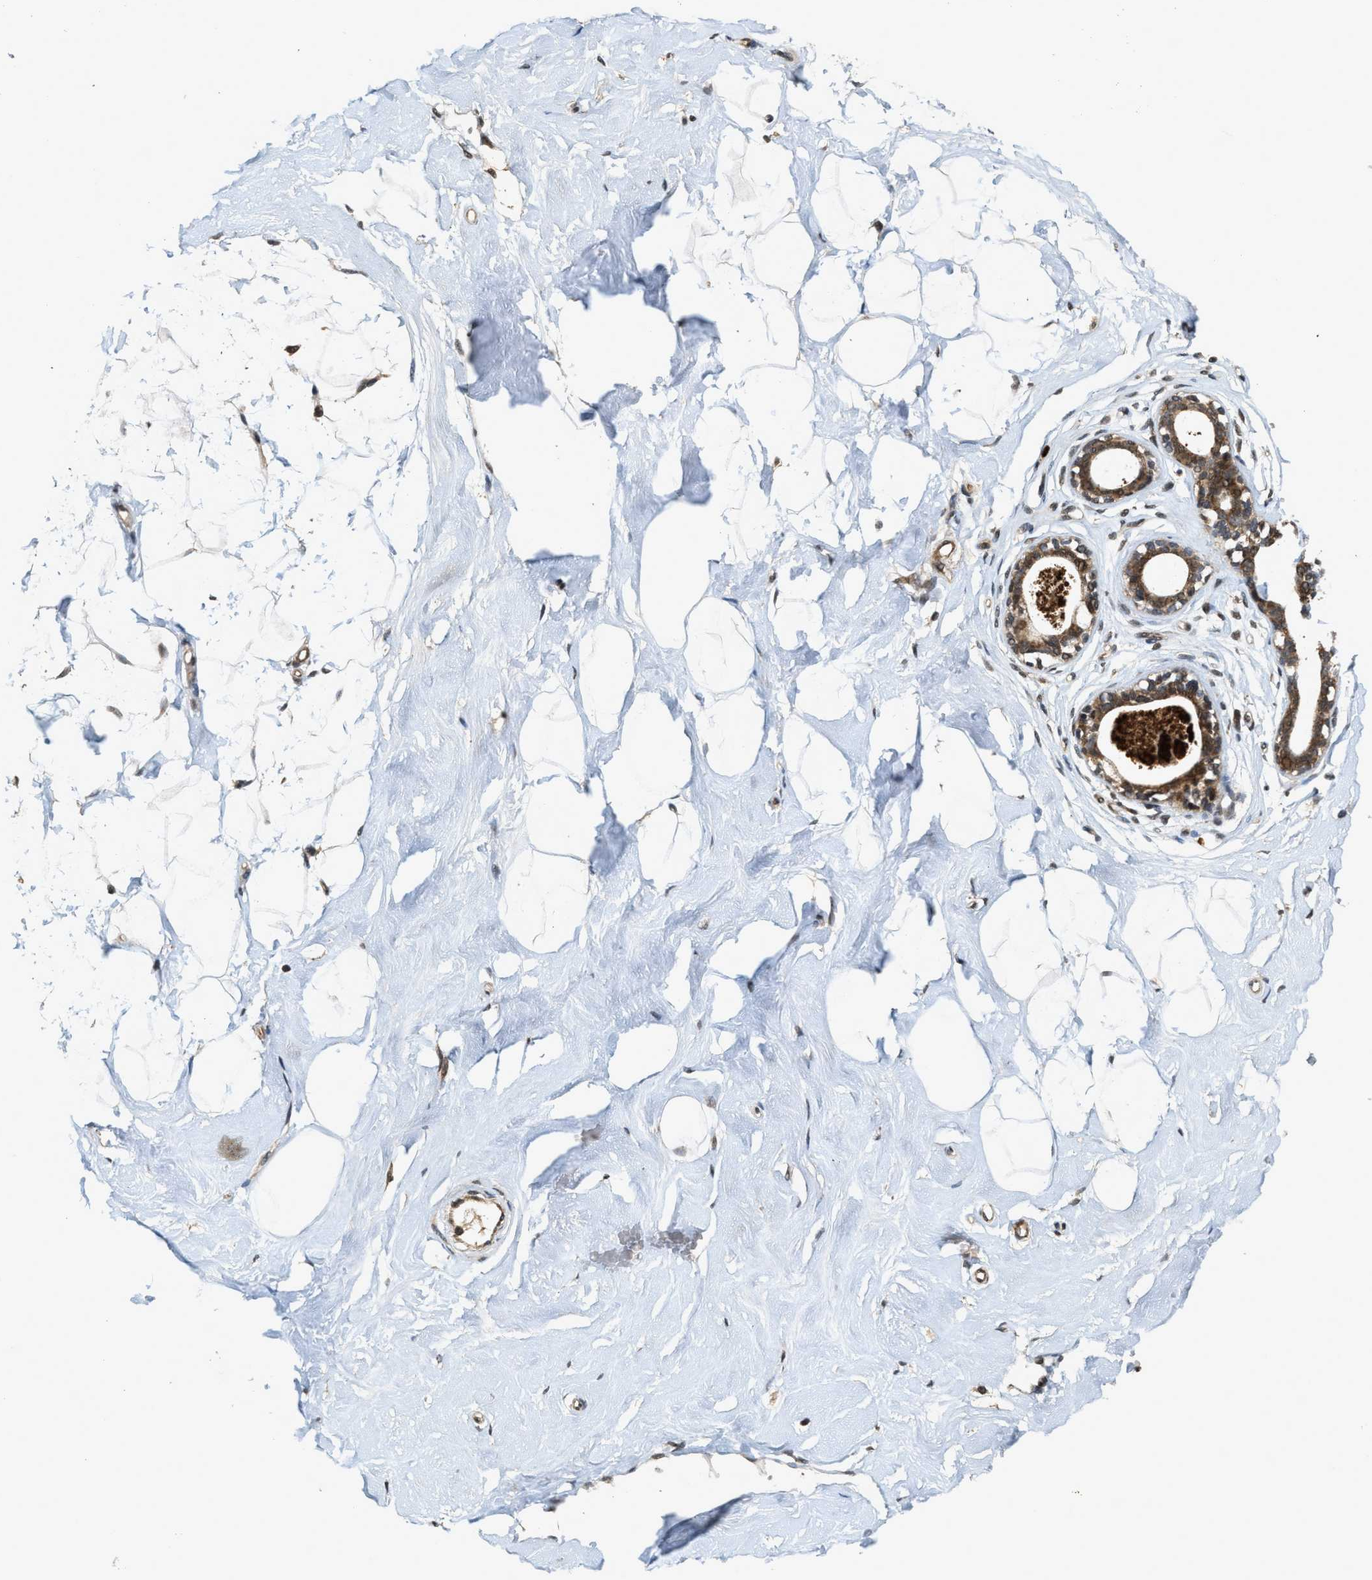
{"staining": {"intensity": "moderate", "quantity": ">75%", "location": "cytoplasmic/membranous"}, "tissue": "breast", "cell_type": "Adipocytes", "image_type": "normal", "snomed": [{"axis": "morphology", "description": "Normal tissue, NOS"}, {"axis": "topography", "description": "Breast"}], "caption": "The histopathology image reveals a brown stain indicating the presence of a protein in the cytoplasmic/membranous of adipocytes in breast.", "gene": "ELP2", "patient": {"sex": "female", "age": 23}}